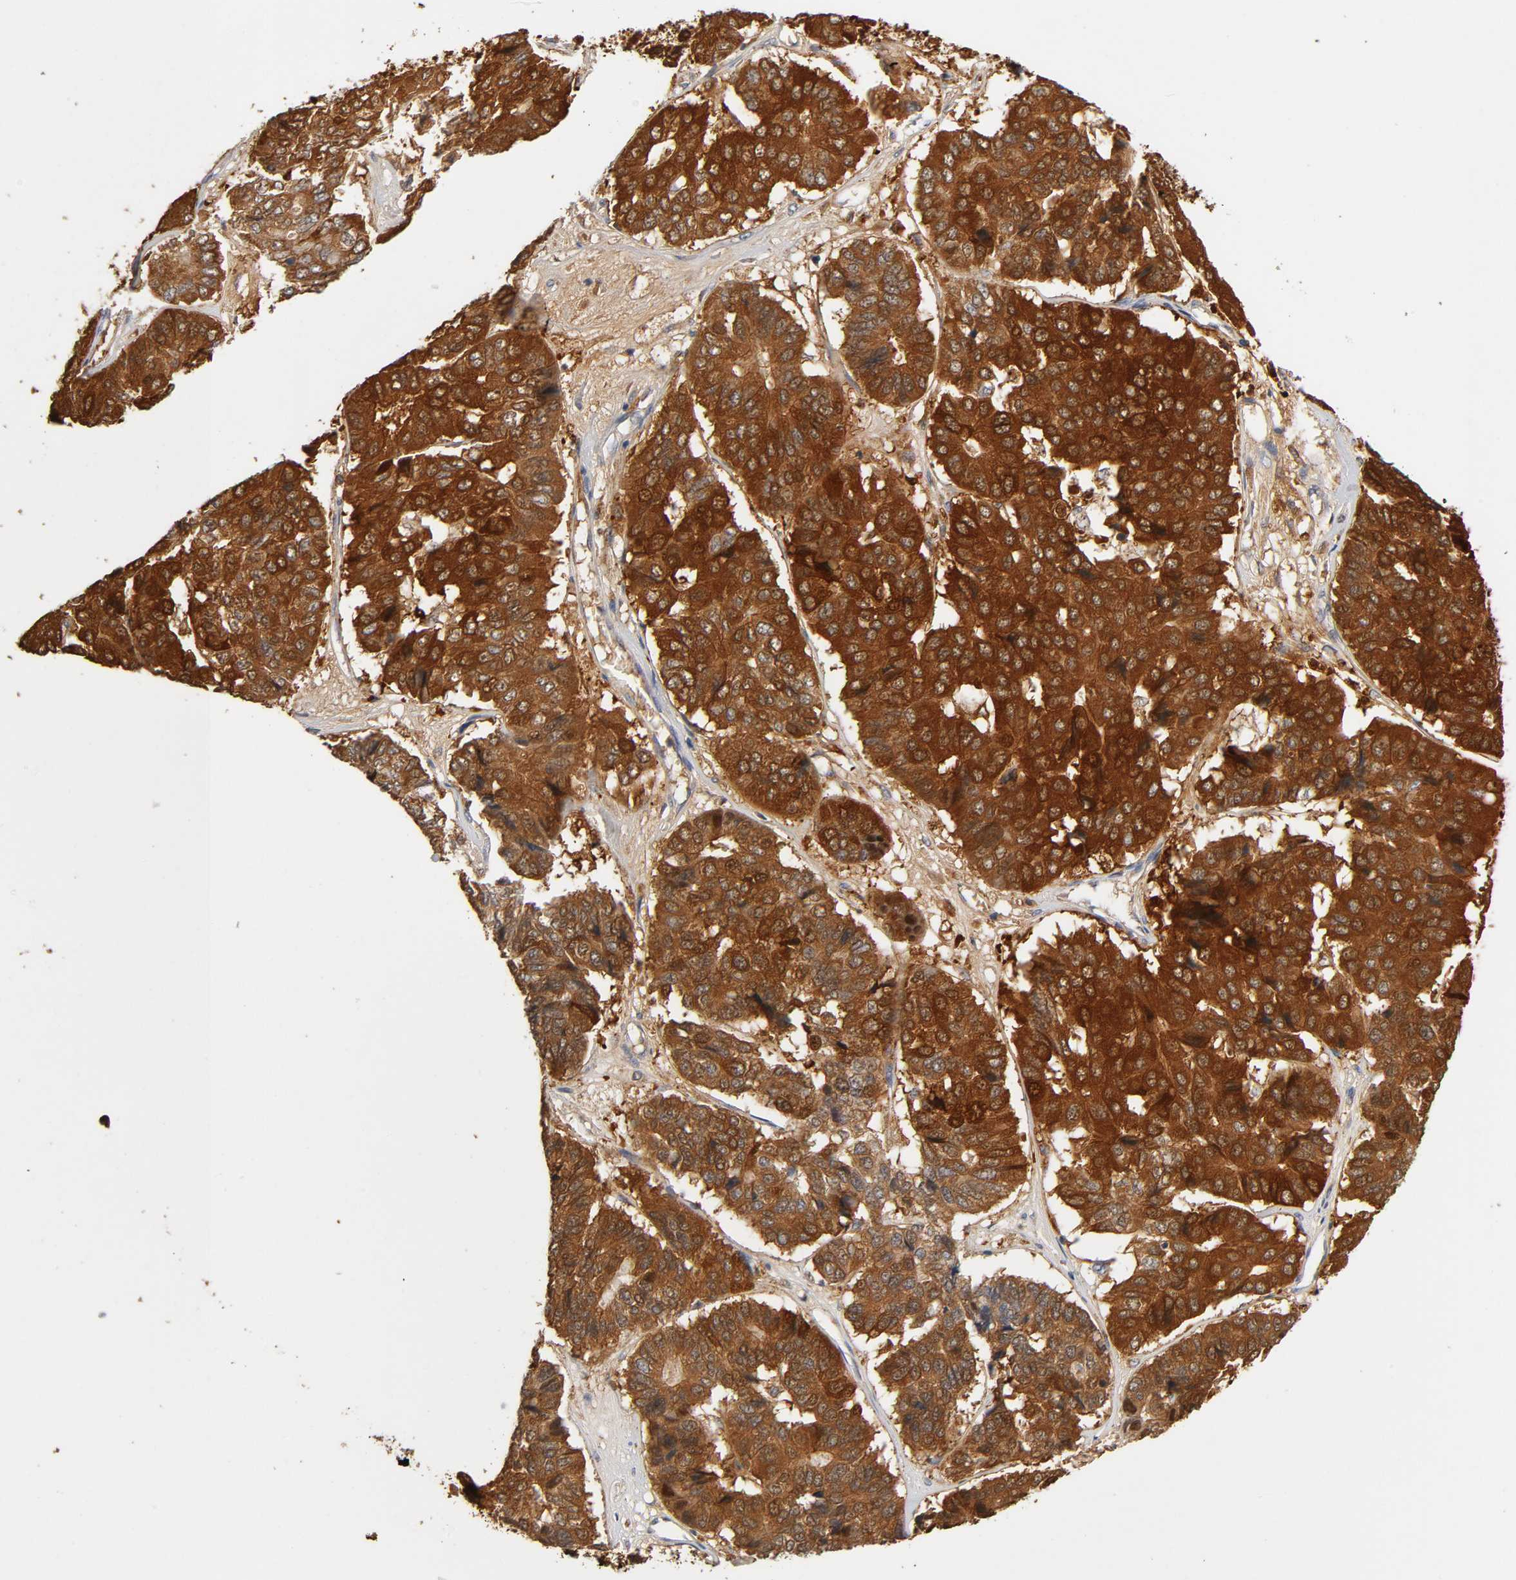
{"staining": {"intensity": "strong", "quantity": ">75%", "location": "cytoplasmic/membranous,nuclear"}, "tissue": "pancreatic cancer", "cell_type": "Tumor cells", "image_type": "cancer", "snomed": [{"axis": "morphology", "description": "Adenocarcinoma, NOS"}, {"axis": "topography", "description": "Pancreas"}], "caption": "A brown stain shows strong cytoplasmic/membranous and nuclear positivity of a protein in human adenocarcinoma (pancreatic) tumor cells.", "gene": "ISG15", "patient": {"sex": "male", "age": 50}}